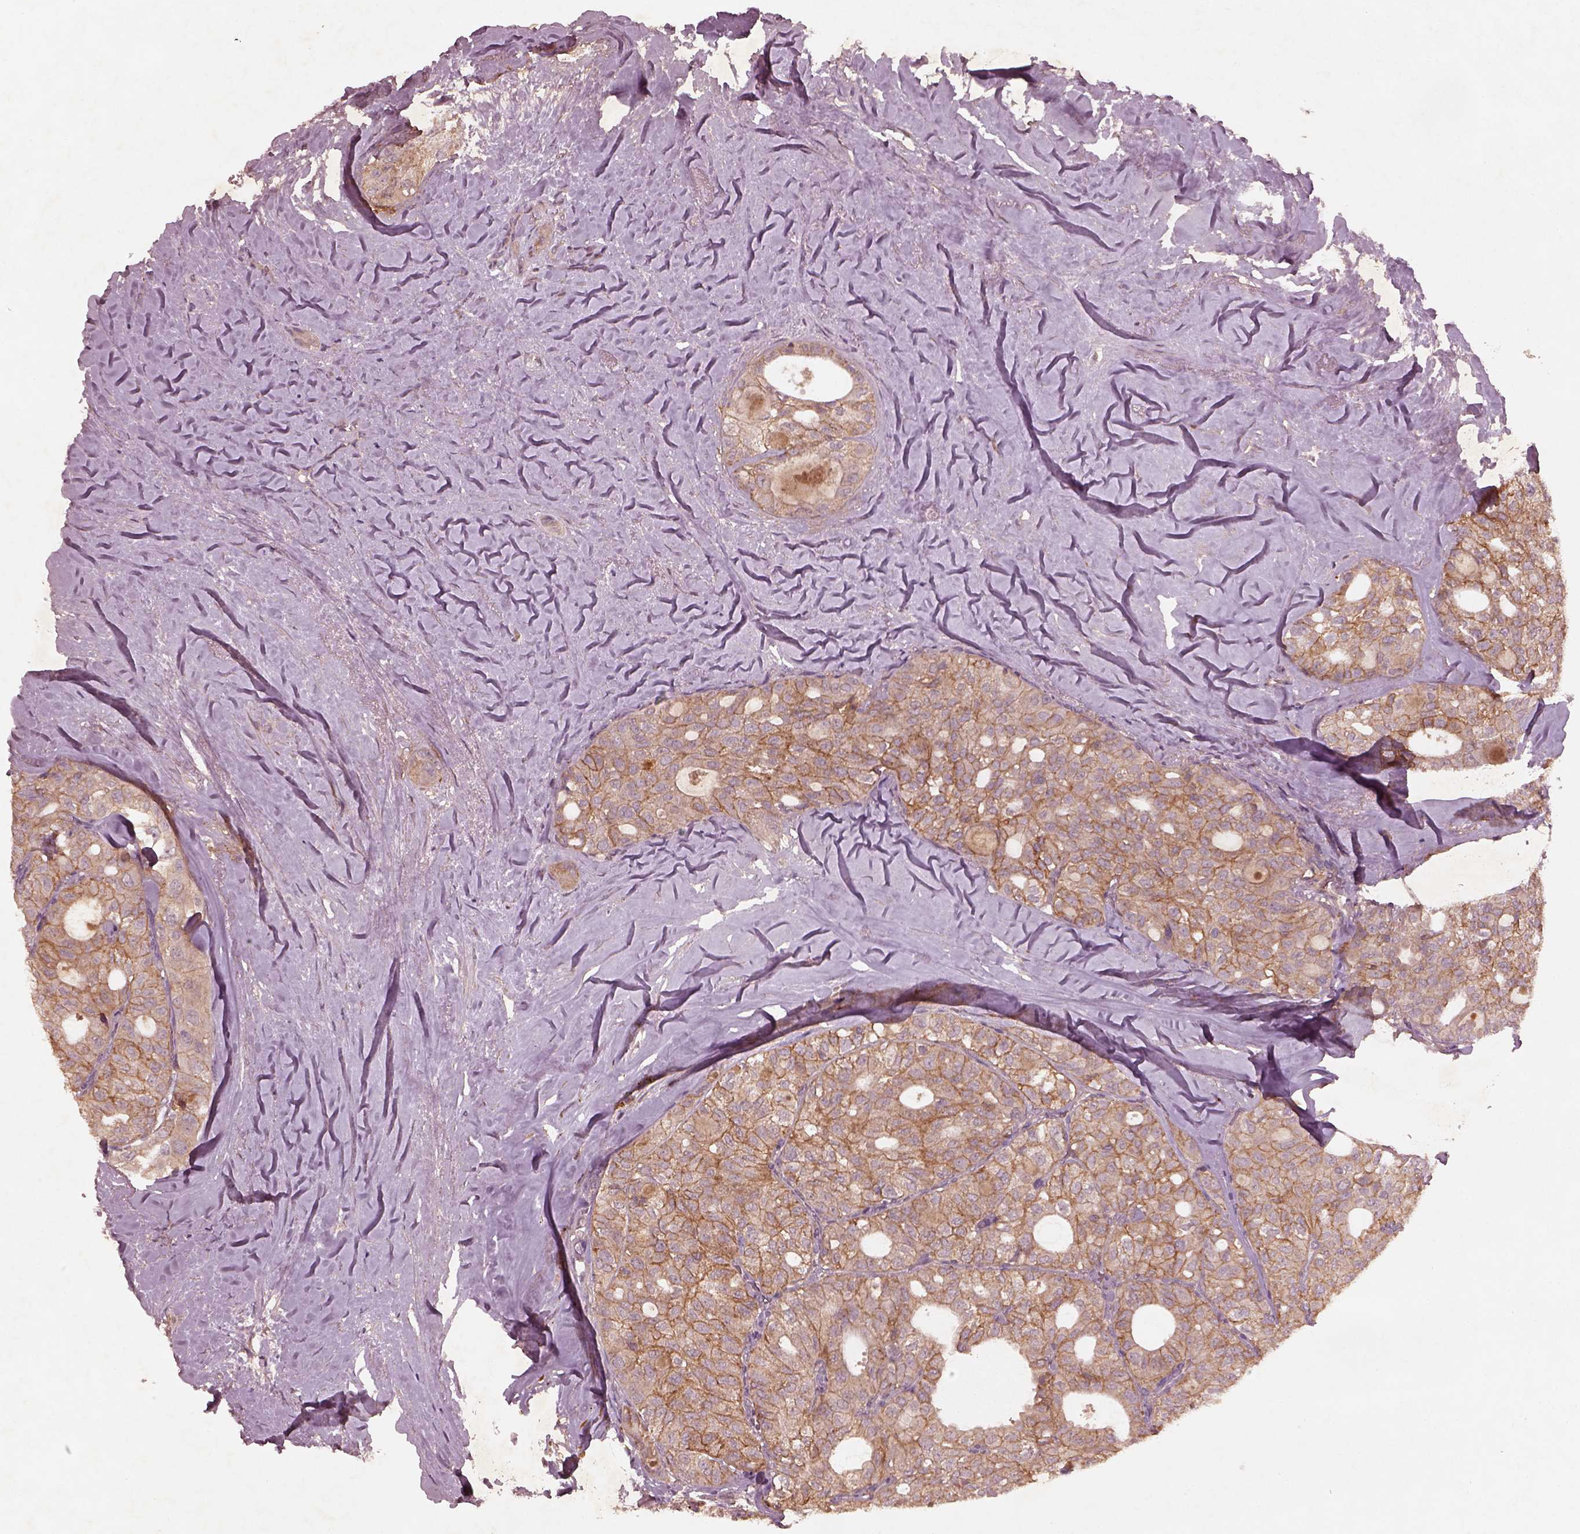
{"staining": {"intensity": "moderate", "quantity": ">75%", "location": "cytoplasmic/membranous"}, "tissue": "thyroid cancer", "cell_type": "Tumor cells", "image_type": "cancer", "snomed": [{"axis": "morphology", "description": "Follicular adenoma carcinoma, NOS"}, {"axis": "topography", "description": "Thyroid gland"}], "caption": "Thyroid follicular adenoma carcinoma stained for a protein (brown) reveals moderate cytoplasmic/membranous positive staining in approximately >75% of tumor cells.", "gene": "FAM234A", "patient": {"sex": "male", "age": 75}}